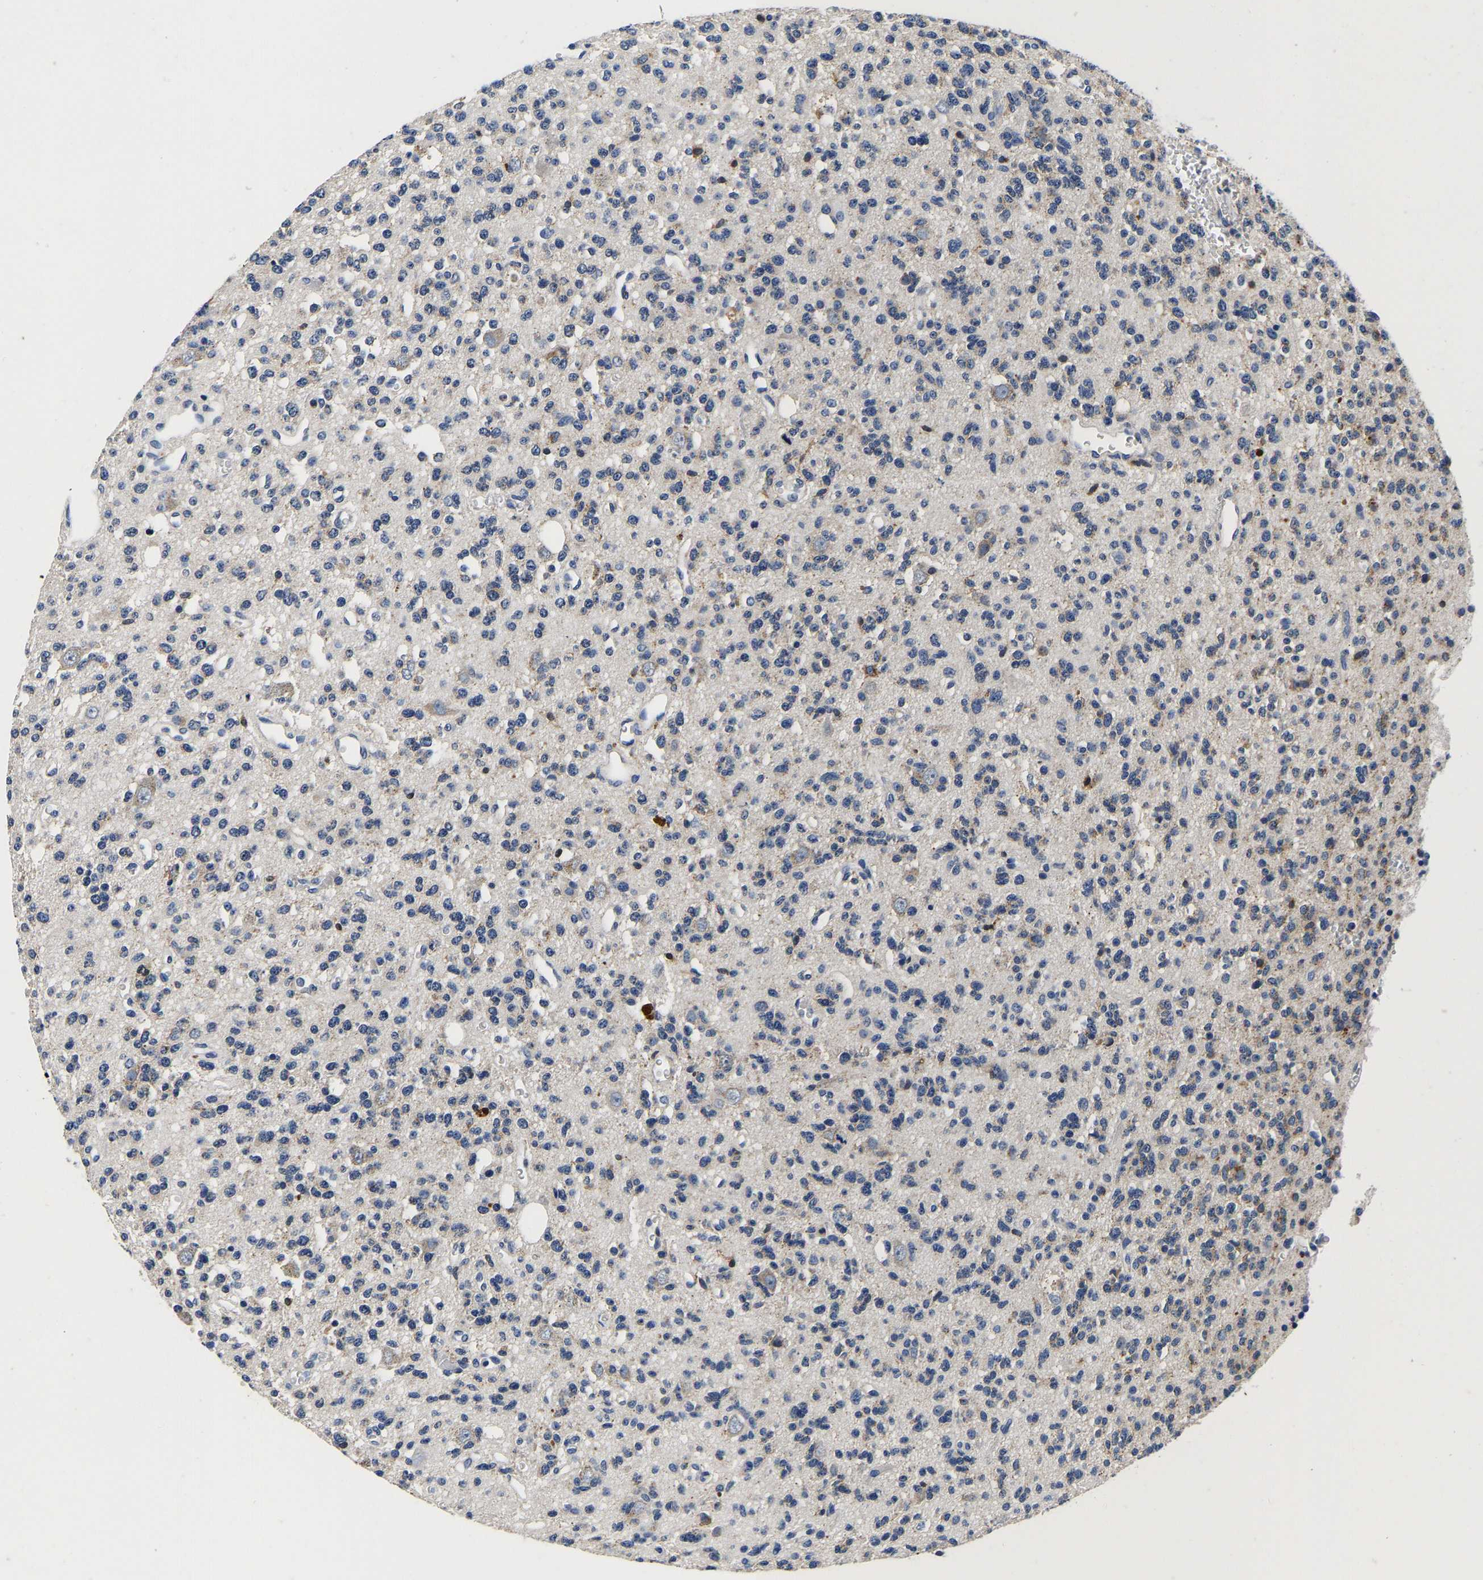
{"staining": {"intensity": "negative", "quantity": "none", "location": "none"}, "tissue": "glioma", "cell_type": "Tumor cells", "image_type": "cancer", "snomed": [{"axis": "morphology", "description": "Glioma, malignant, Low grade"}, {"axis": "topography", "description": "Brain"}], "caption": "There is no significant positivity in tumor cells of malignant low-grade glioma.", "gene": "GRN", "patient": {"sex": "male", "age": 38}}